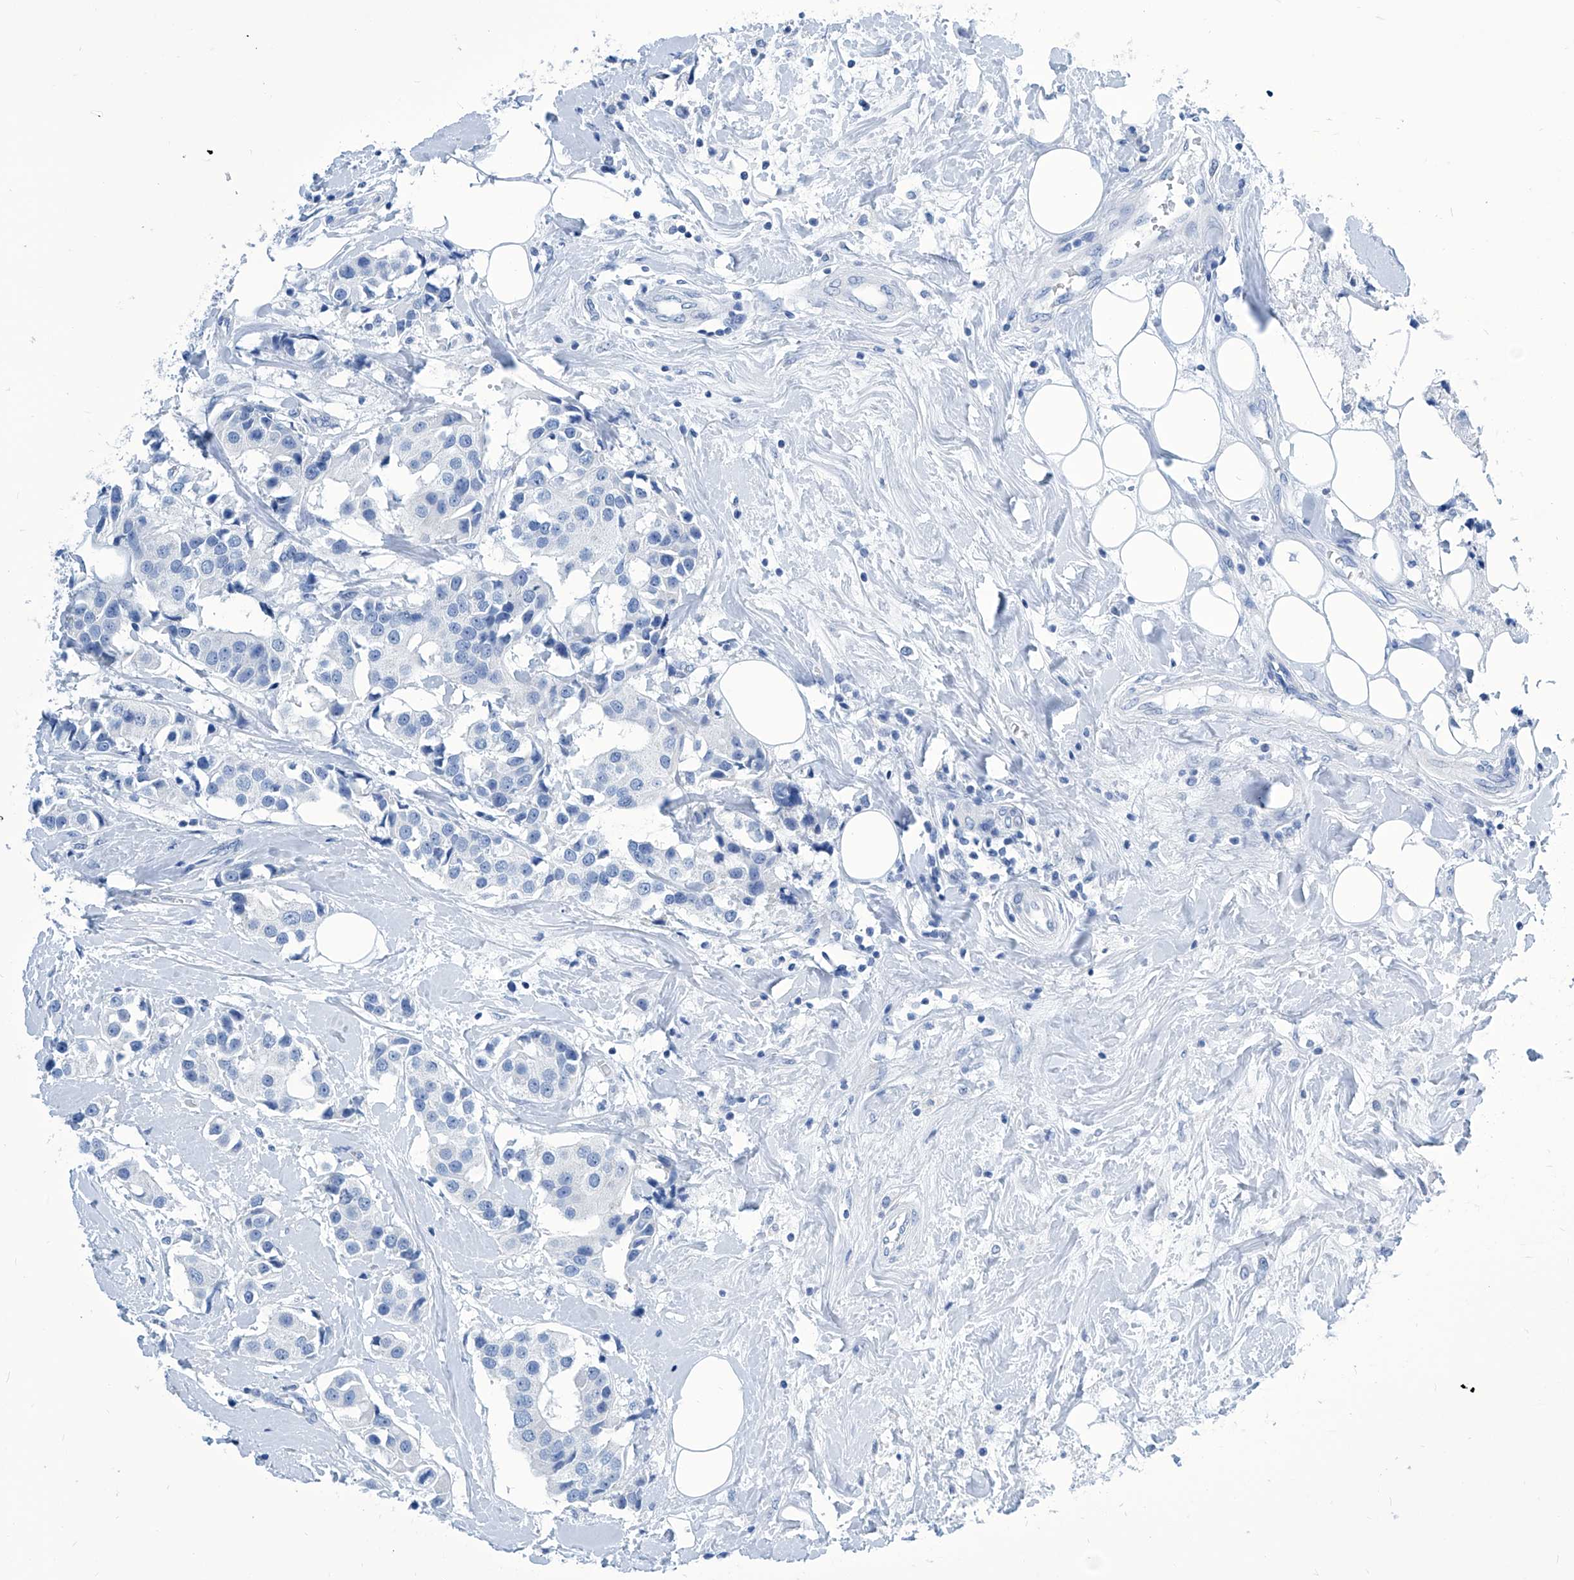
{"staining": {"intensity": "negative", "quantity": "none", "location": "none"}, "tissue": "breast cancer", "cell_type": "Tumor cells", "image_type": "cancer", "snomed": [{"axis": "morphology", "description": "Normal tissue, NOS"}, {"axis": "morphology", "description": "Duct carcinoma"}, {"axis": "topography", "description": "Breast"}], "caption": "Immunohistochemistry micrograph of breast cancer (invasive ductal carcinoma) stained for a protein (brown), which shows no staining in tumor cells. (DAB (3,3'-diaminobenzidine) immunohistochemistry (IHC) with hematoxylin counter stain).", "gene": "ZNF519", "patient": {"sex": "female", "age": 39}}